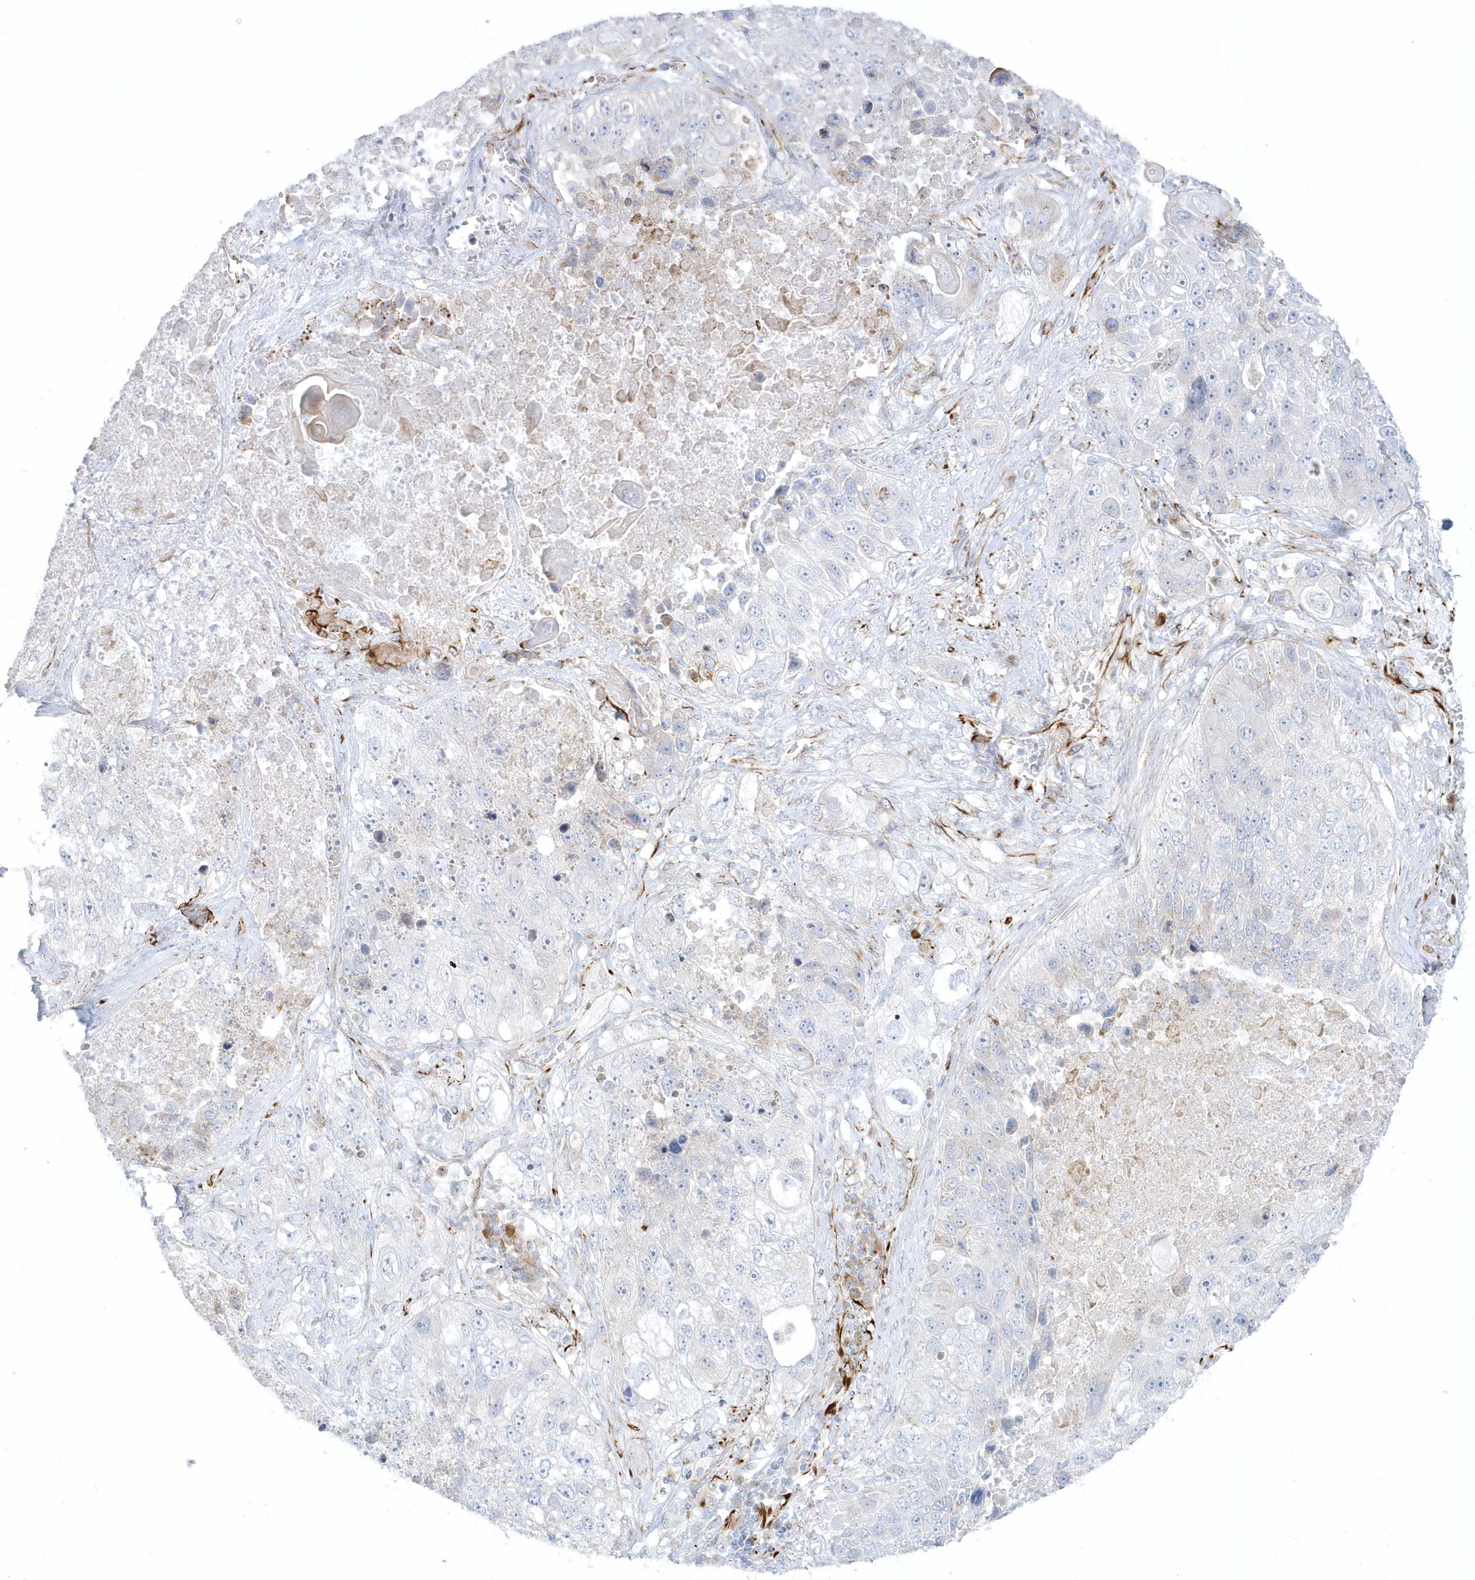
{"staining": {"intensity": "weak", "quantity": "<25%", "location": "cytoplasmic/membranous"}, "tissue": "lung cancer", "cell_type": "Tumor cells", "image_type": "cancer", "snomed": [{"axis": "morphology", "description": "Squamous cell carcinoma, NOS"}, {"axis": "topography", "description": "Lung"}], "caption": "Squamous cell carcinoma (lung) was stained to show a protein in brown. There is no significant staining in tumor cells.", "gene": "PPIL6", "patient": {"sex": "male", "age": 61}}